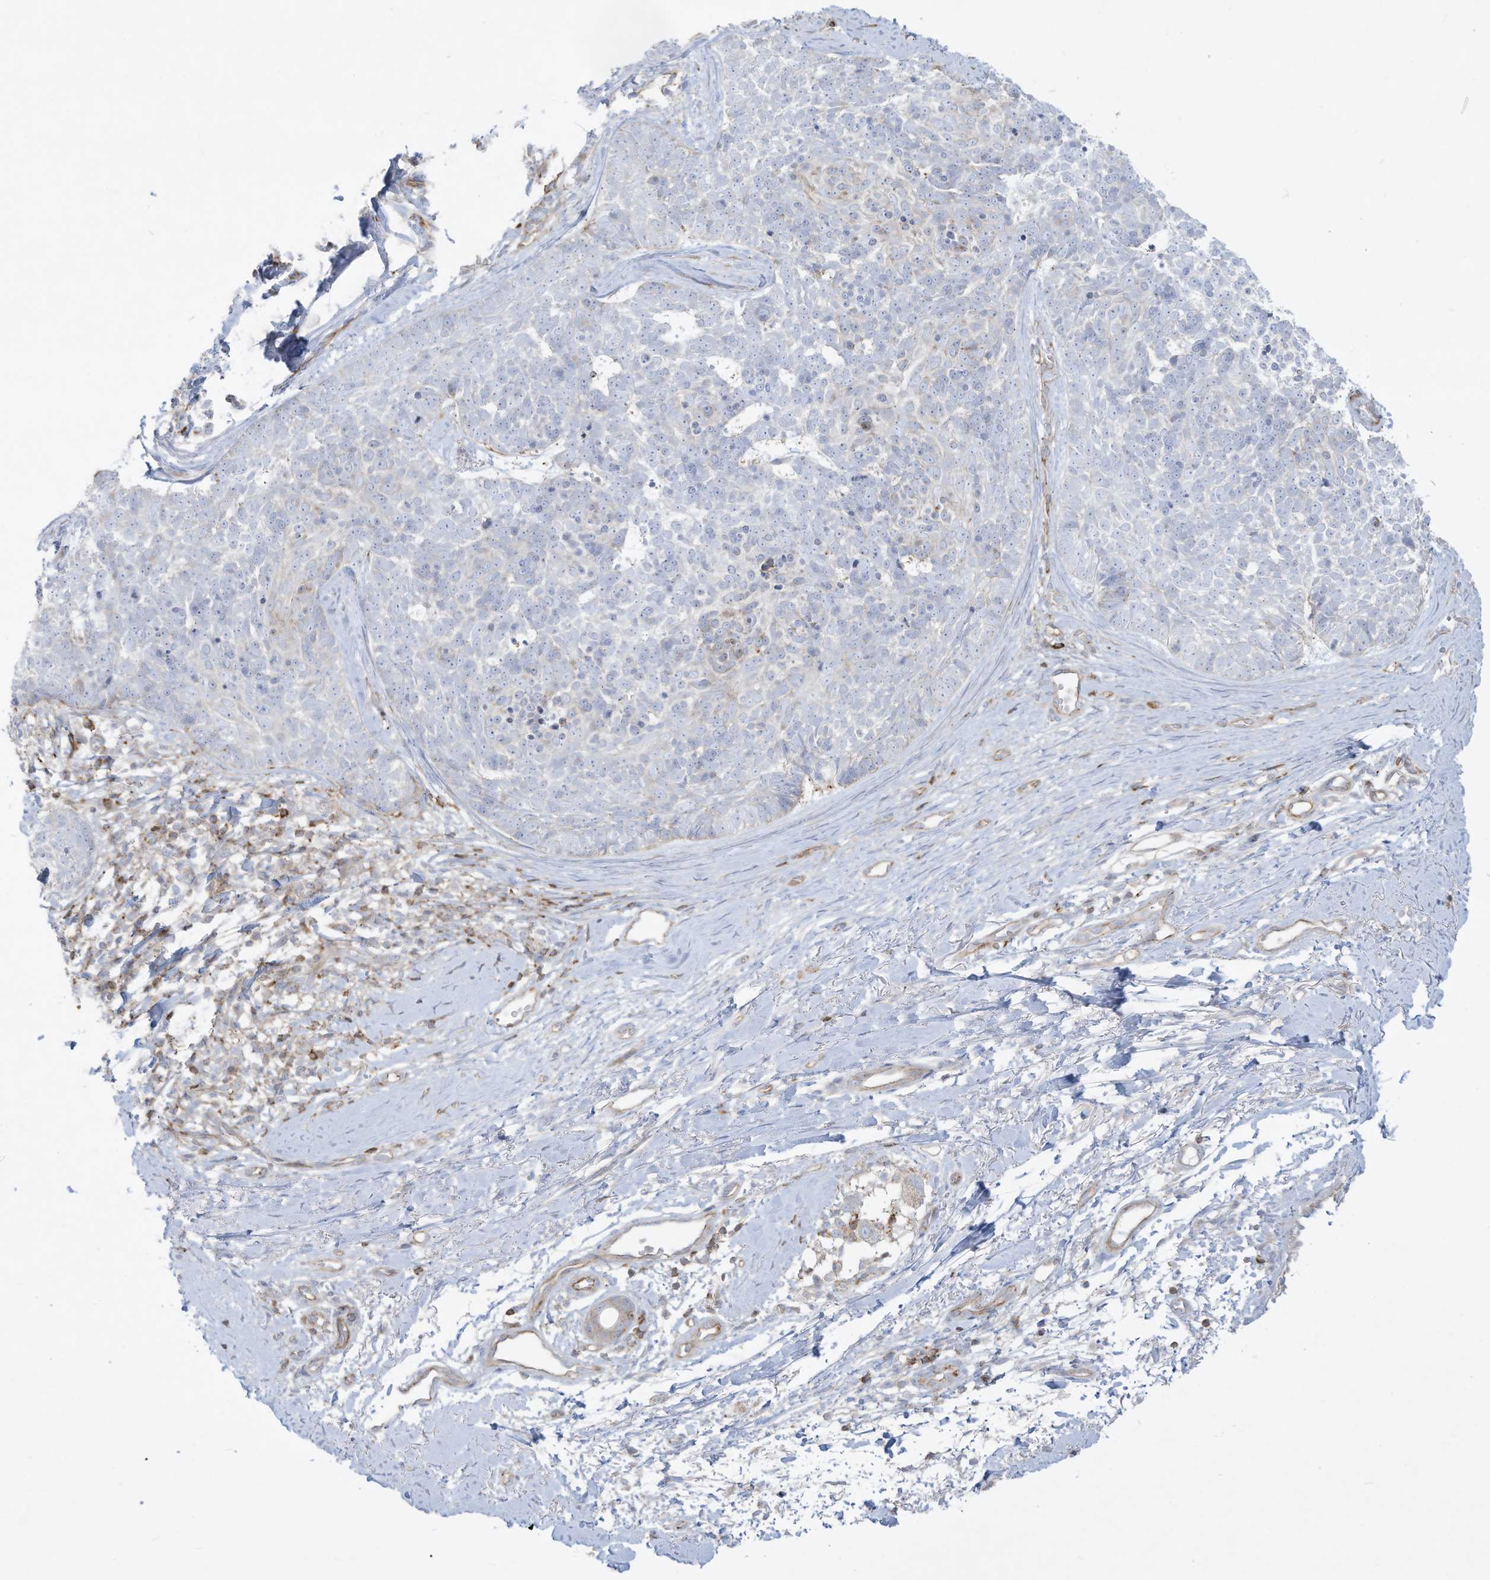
{"staining": {"intensity": "negative", "quantity": "none", "location": "none"}, "tissue": "skin cancer", "cell_type": "Tumor cells", "image_type": "cancer", "snomed": [{"axis": "morphology", "description": "Basal cell carcinoma"}, {"axis": "topography", "description": "Skin"}], "caption": "Tumor cells show no significant staining in basal cell carcinoma (skin).", "gene": "THNSL2", "patient": {"sex": "female", "age": 81}}